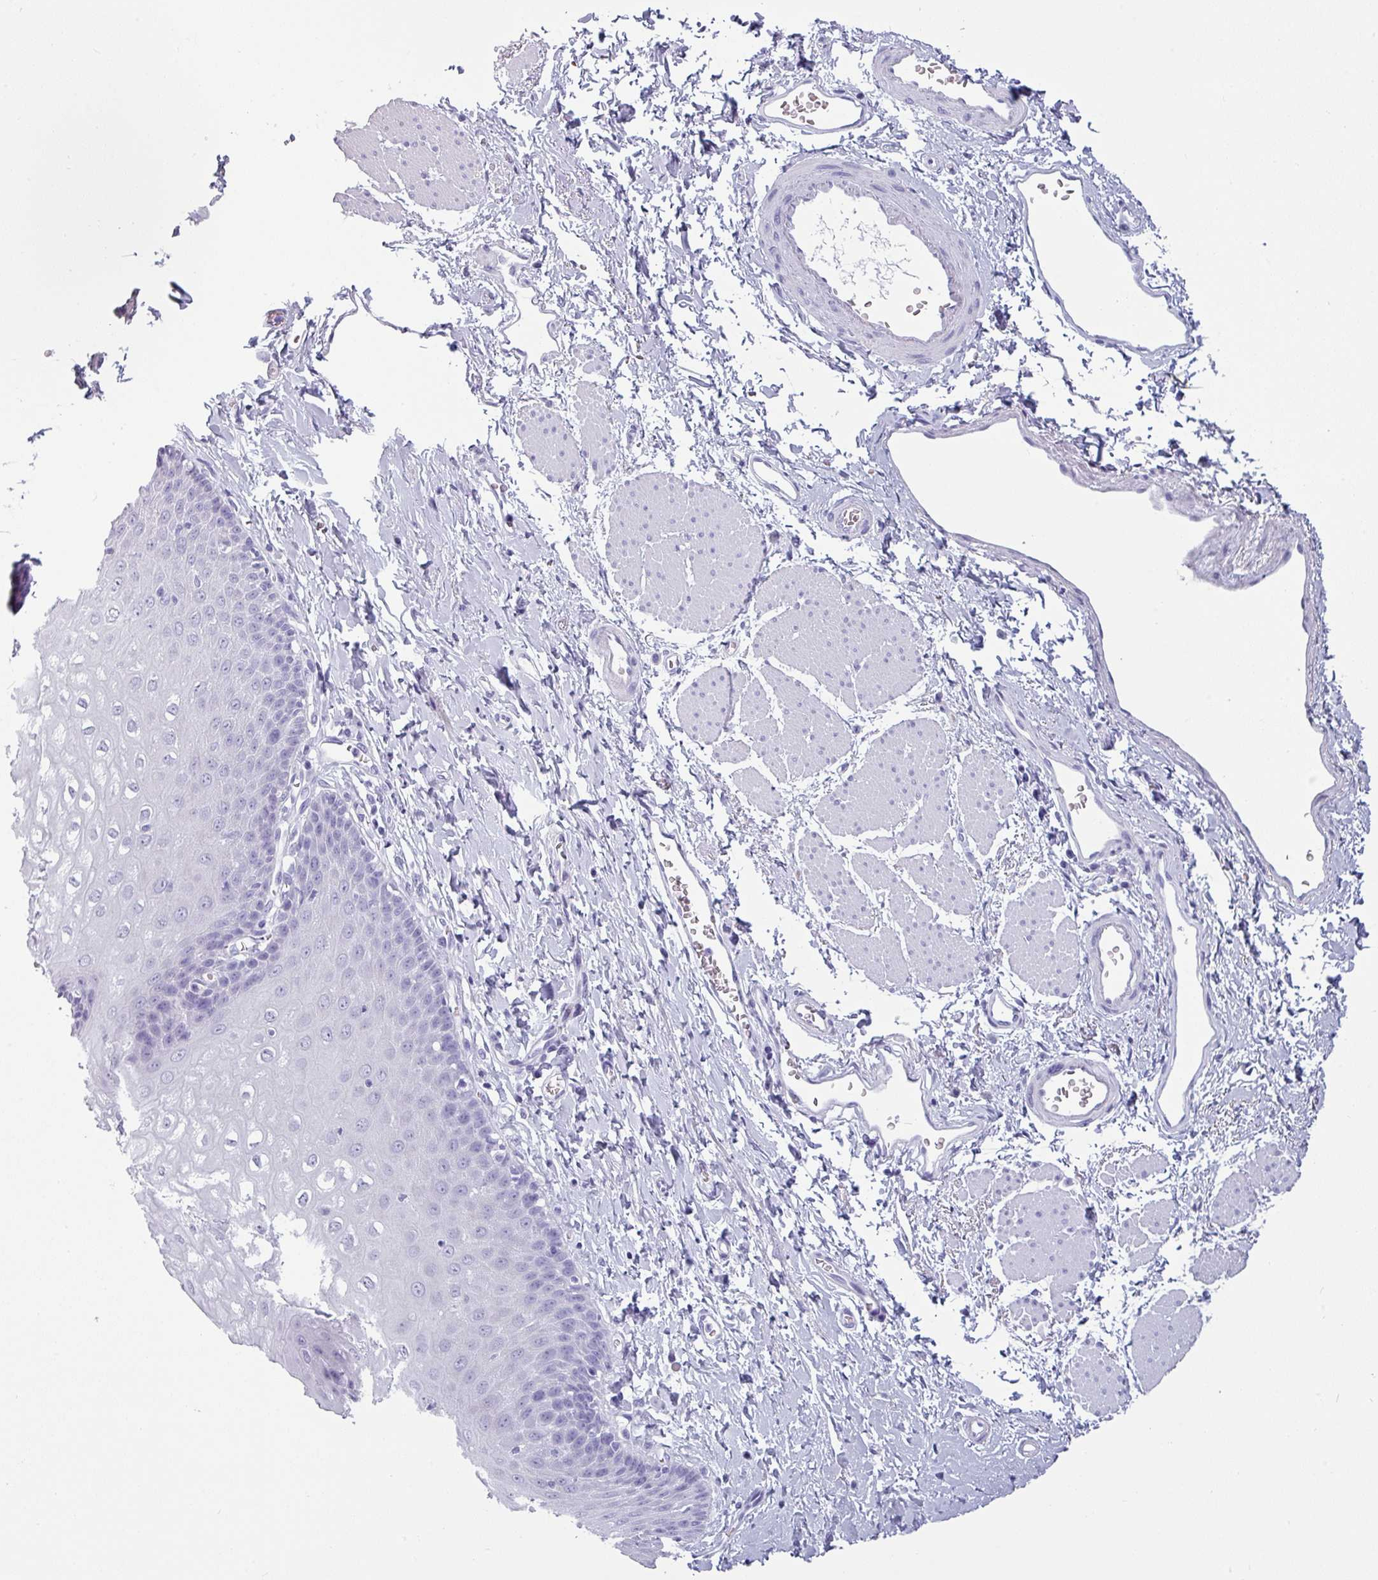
{"staining": {"intensity": "negative", "quantity": "none", "location": "none"}, "tissue": "esophagus", "cell_type": "Squamous epithelial cells", "image_type": "normal", "snomed": [{"axis": "morphology", "description": "Normal tissue, NOS"}, {"axis": "topography", "description": "Esophagus"}], "caption": "IHC image of benign esophagus stained for a protein (brown), which exhibits no staining in squamous epithelial cells.", "gene": "CRYBB2", "patient": {"sex": "male", "age": 70}}